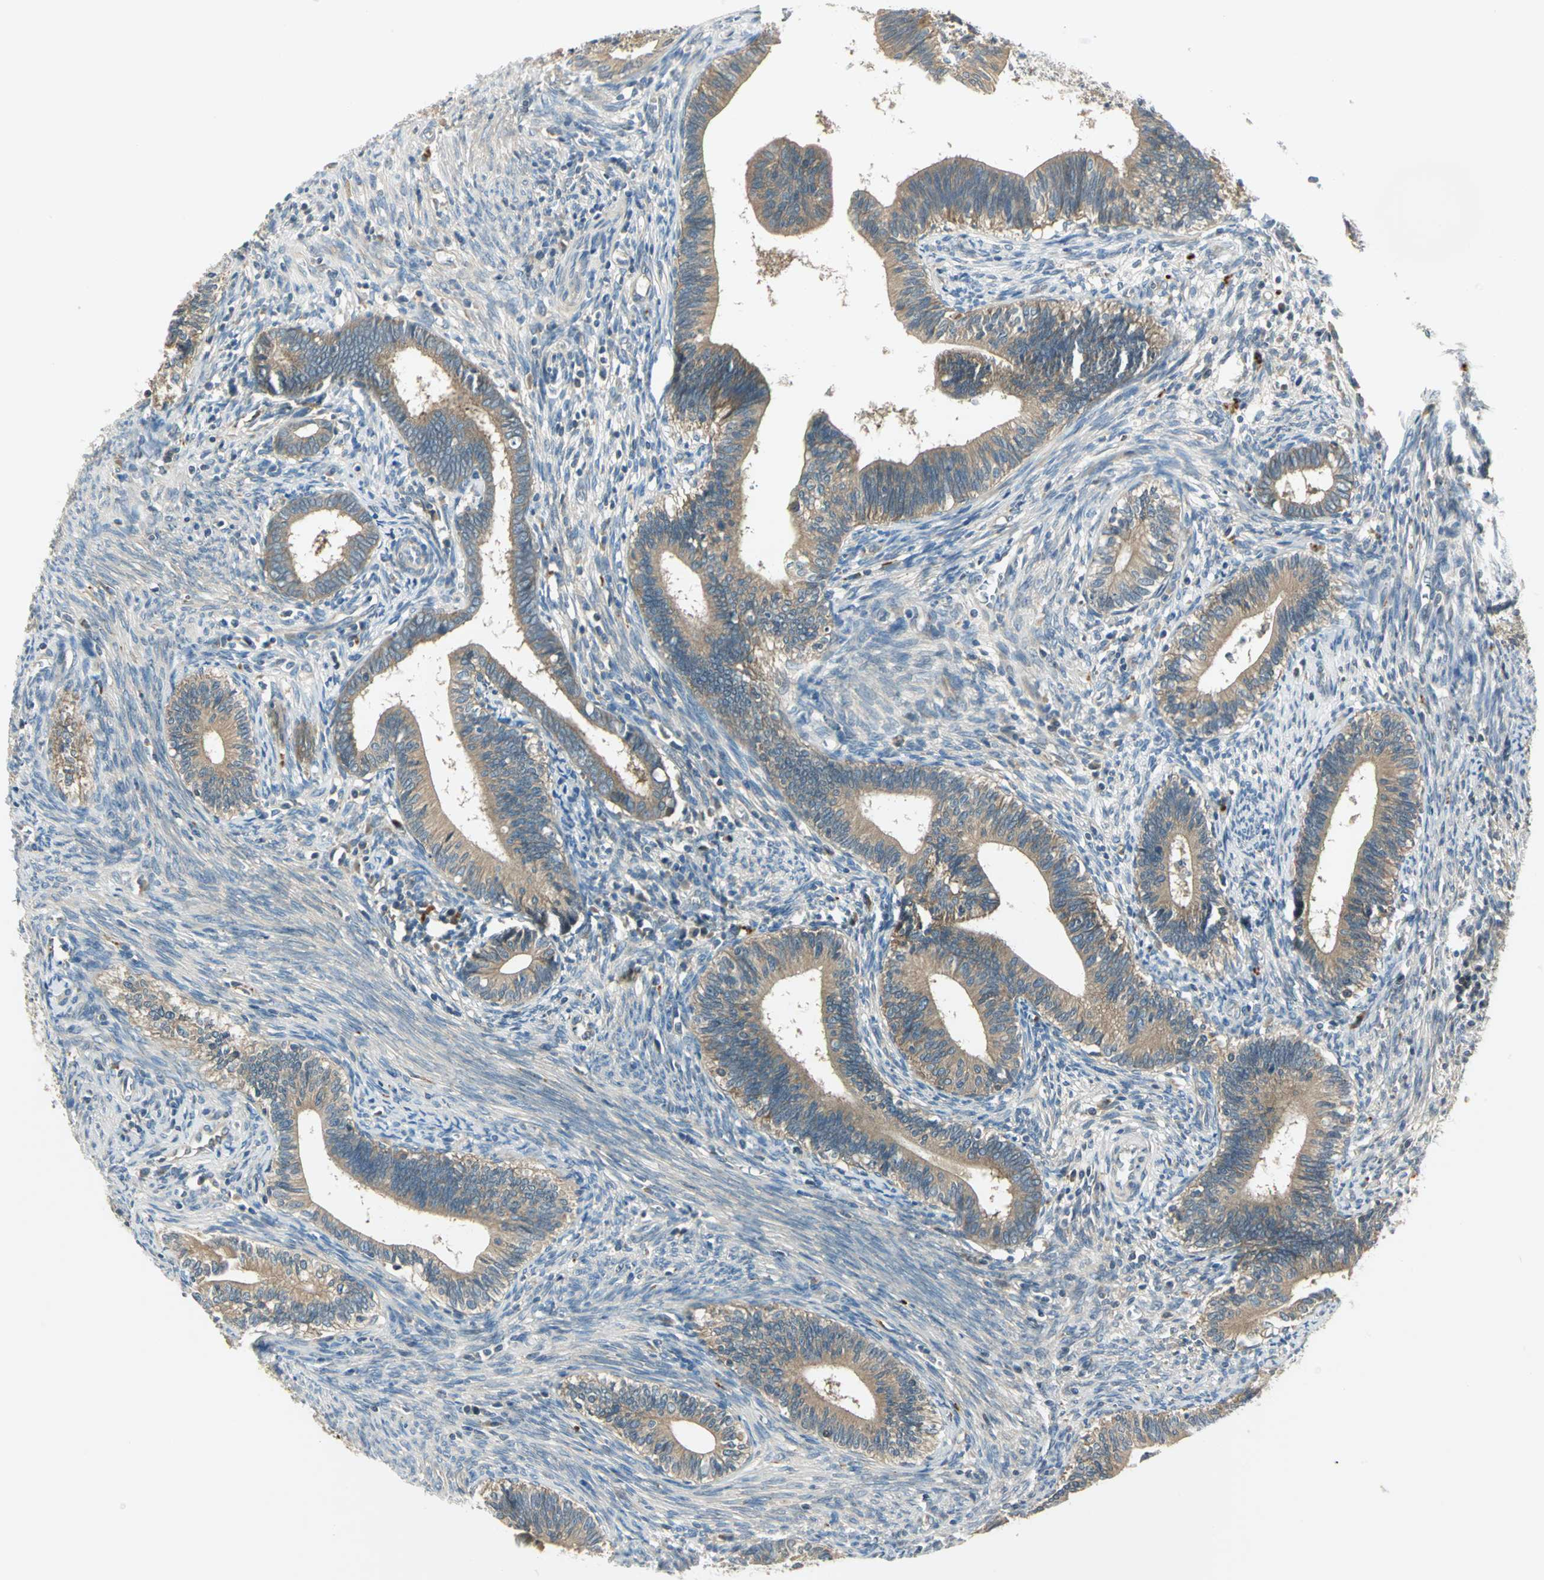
{"staining": {"intensity": "moderate", "quantity": ">75%", "location": "cytoplasmic/membranous"}, "tissue": "cervical cancer", "cell_type": "Tumor cells", "image_type": "cancer", "snomed": [{"axis": "morphology", "description": "Adenocarcinoma, NOS"}, {"axis": "topography", "description": "Cervix"}], "caption": "Cervical adenocarcinoma tissue displays moderate cytoplasmic/membranous positivity in about >75% of tumor cells, visualized by immunohistochemistry.", "gene": "PRKAA1", "patient": {"sex": "female", "age": 44}}